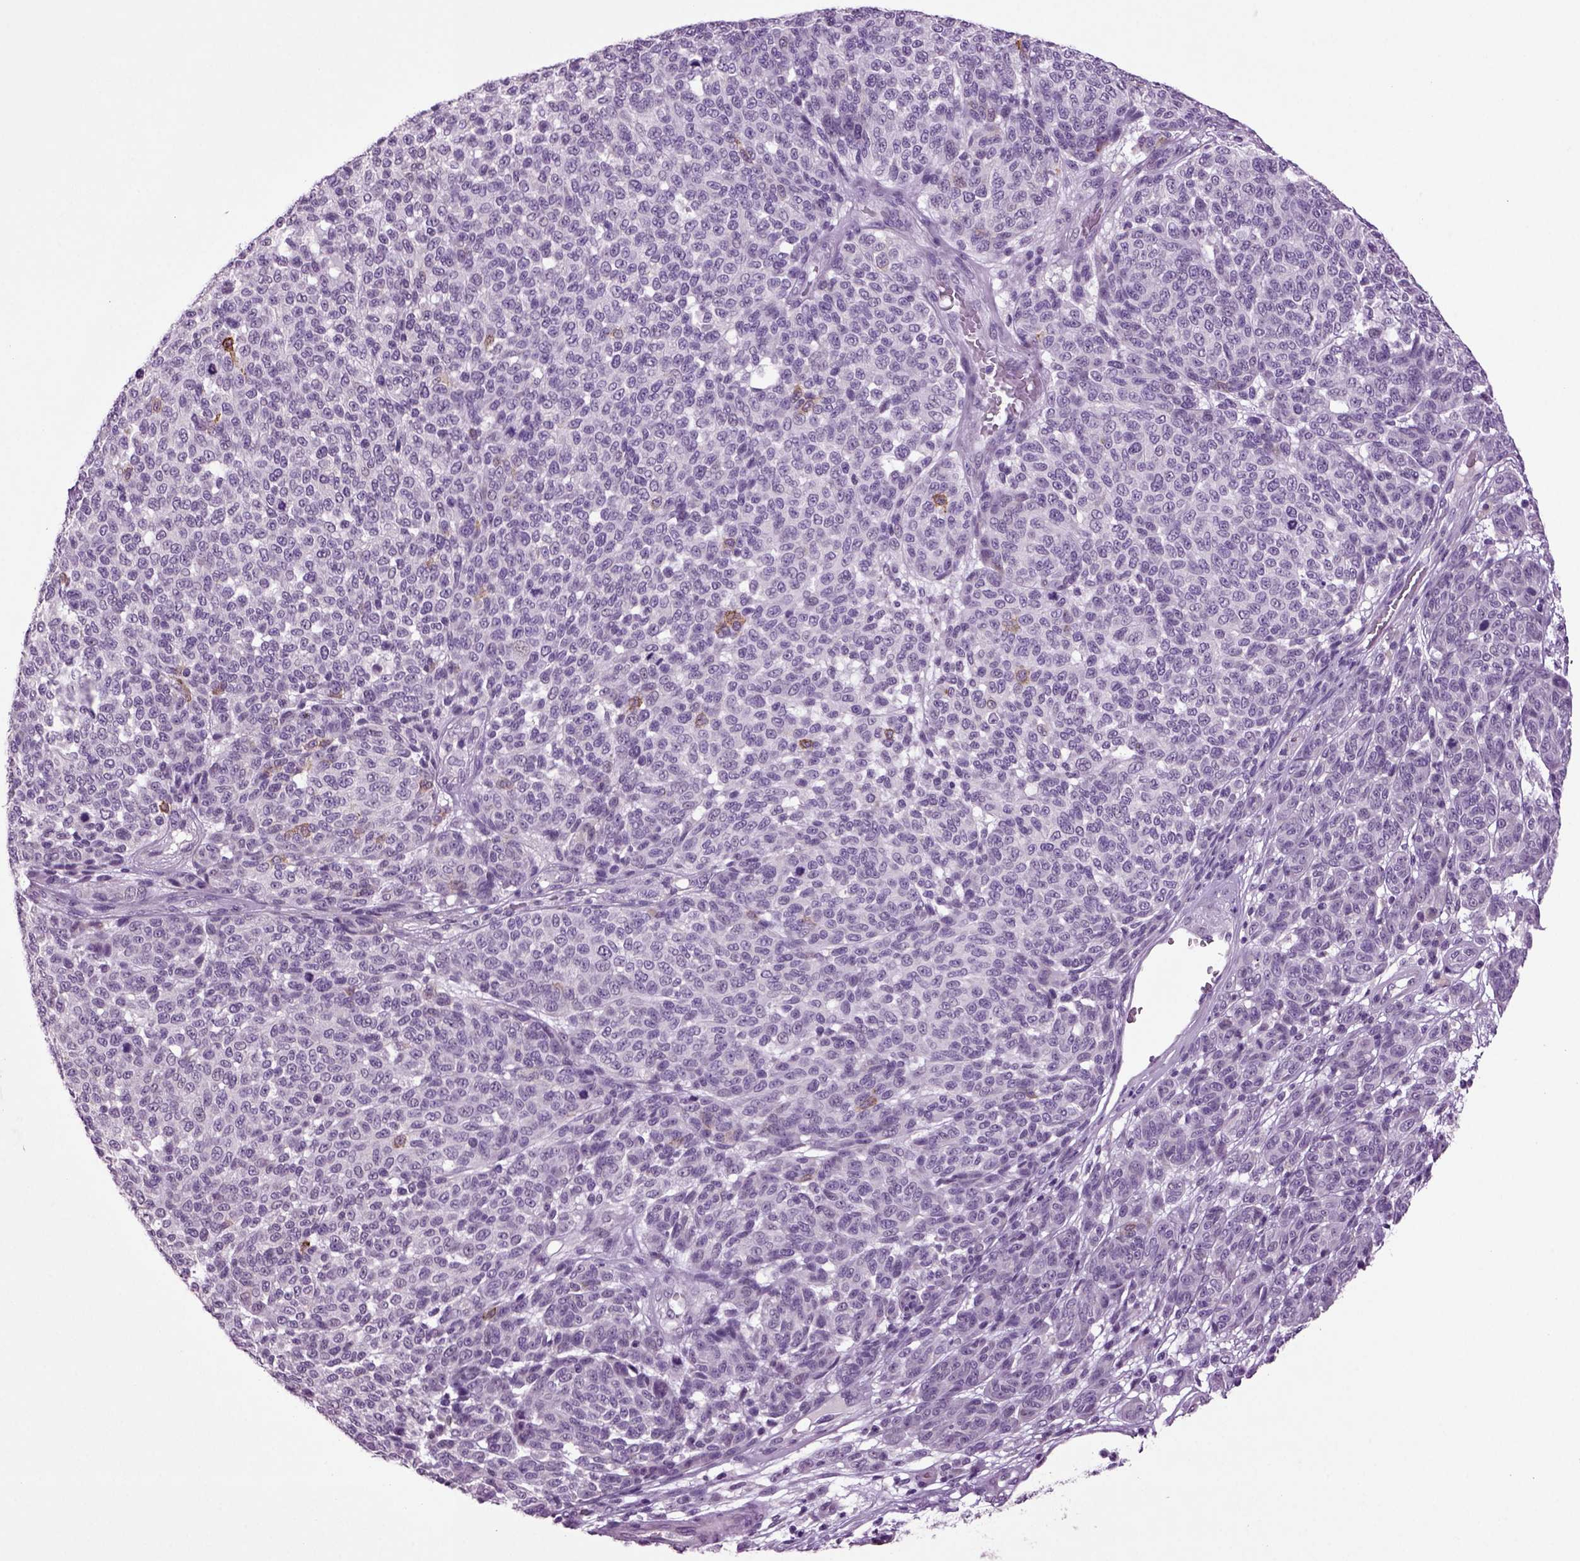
{"staining": {"intensity": "negative", "quantity": "none", "location": "none"}, "tissue": "melanoma", "cell_type": "Tumor cells", "image_type": "cancer", "snomed": [{"axis": "morphology", "description": "Malignant melanoma, NOS"}, {"axis": "topography", "description": "Skin"}], "caption": "Malignant melanoma stained for a protein using immunohistochemistry (IHC) reveals no staining tumor cells.", "gene": "SLC17A6", "patient": {"sex": "male", "age": 59}}